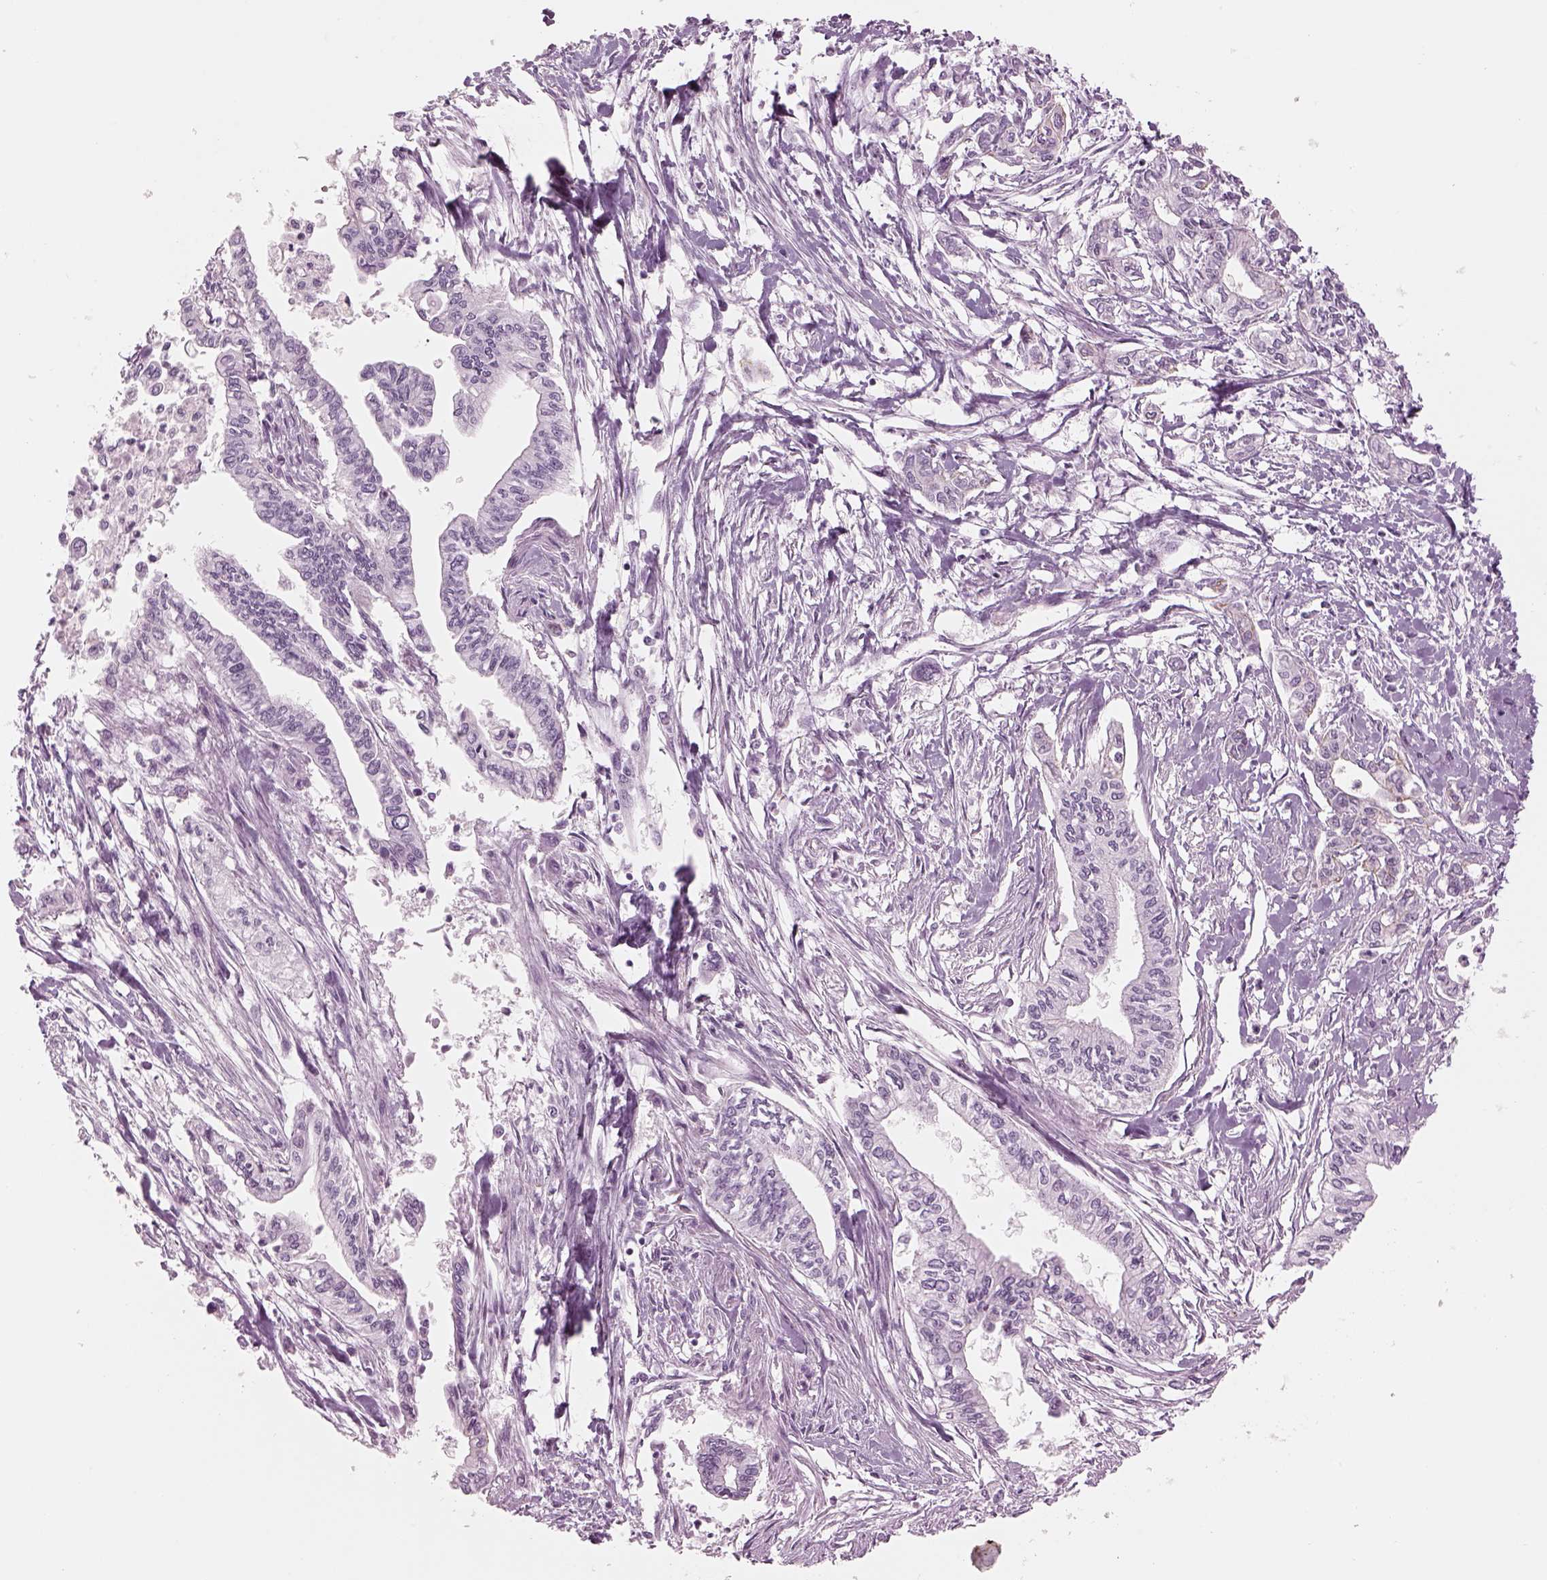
{"staining": {"intensity": "negative", "quantity": "none", "location": "none"}, "tissue": "pancreatic cancer", "cell_type": "Tumor cells", "image_type": "cancer", "snomed": [{"axis": "morphology", "description": "Adenocarcinoma, NOS"}, {"axis": "topography", "description": "Pancreas"}], "caption": "Tumor cells show no significant positivity in pancreatic cancer. (Immunohistochemistry (ihc), brightfield microscopy, high magnification).", "gene": "SAG", "patient": {"sex": "male", "age": 60}}